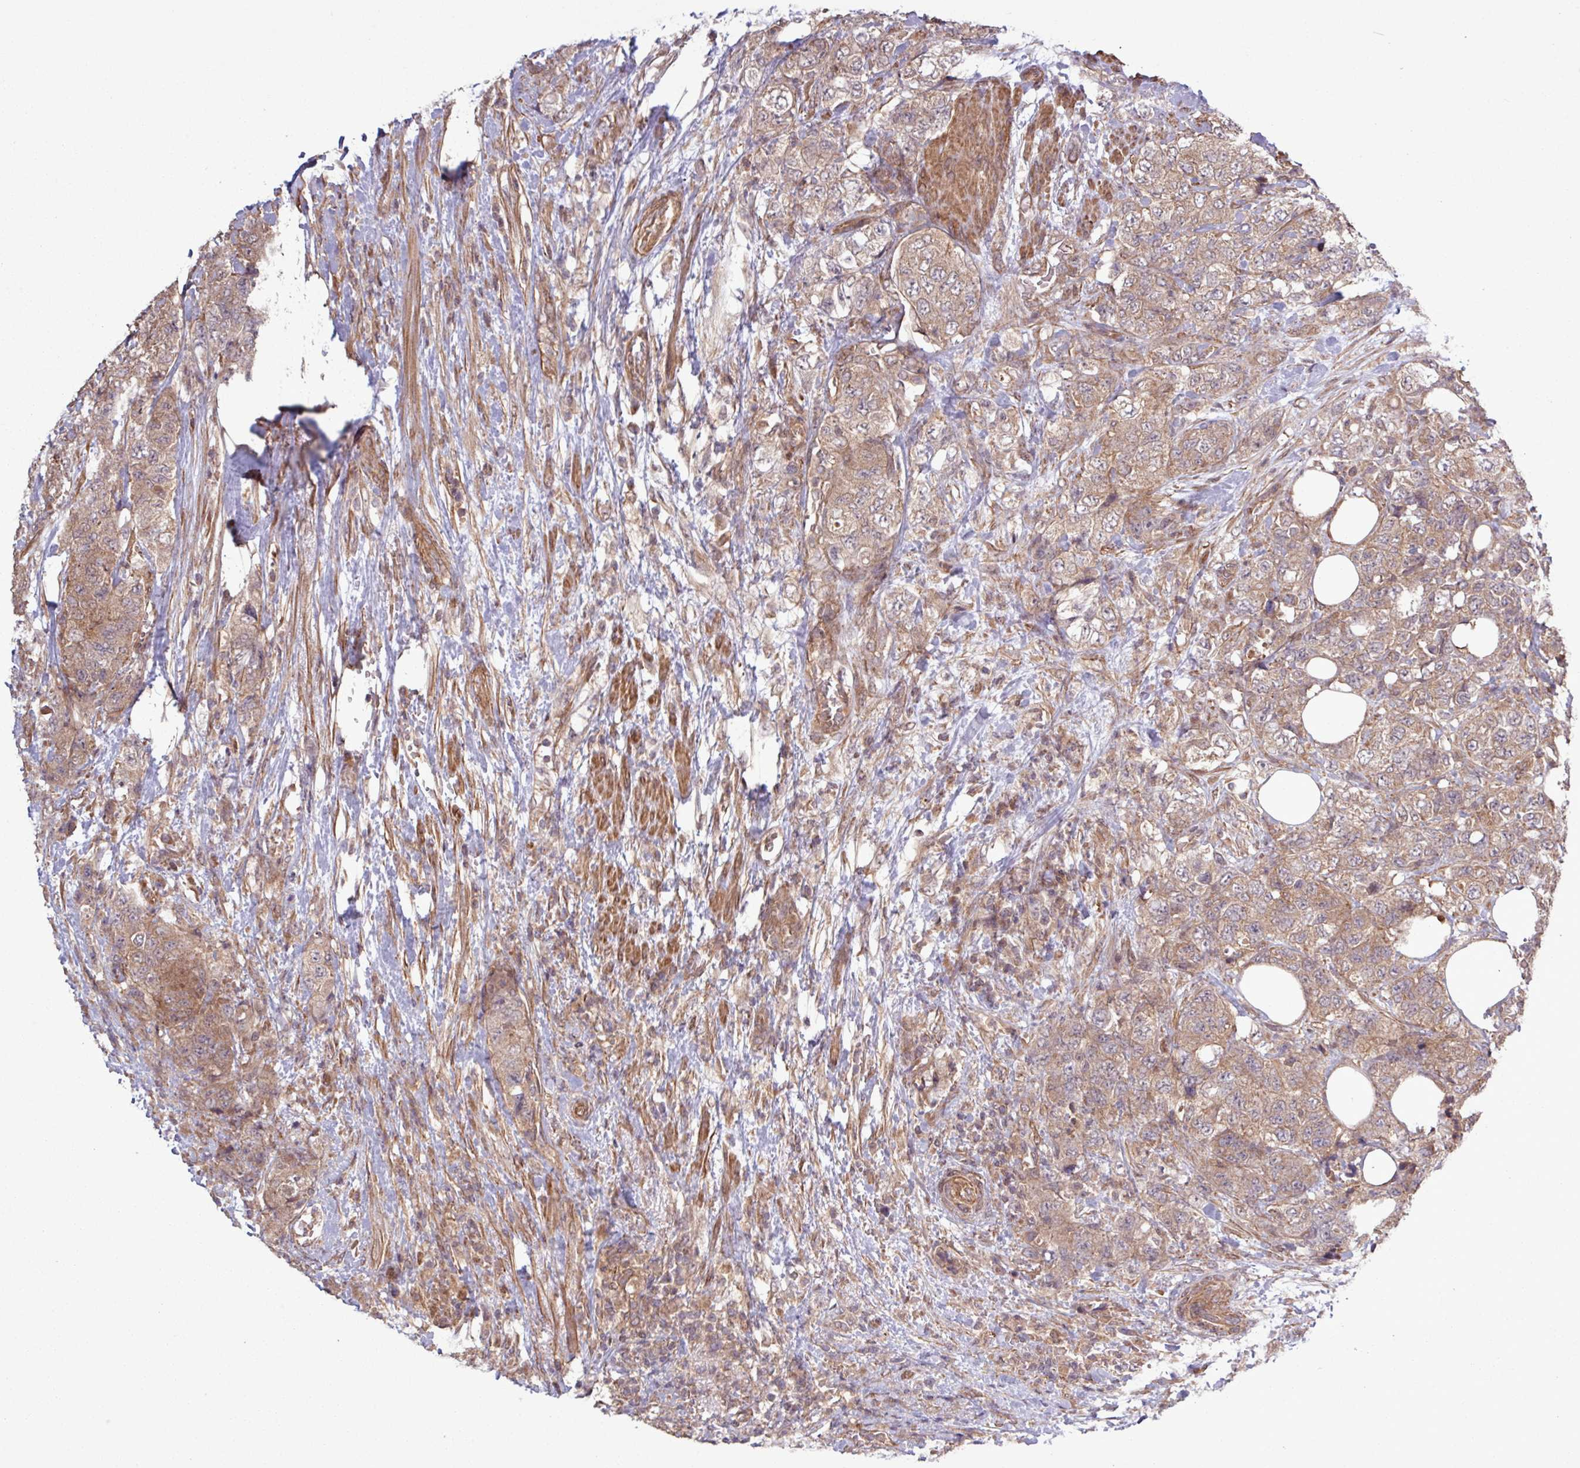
{"staining": {"intensity": "moderate", "quantity": ">75%", "location": "cytoplasmic/membranous"}, "tissue": "urothelial cancer", "cell_type": "Tumor cells", "image_type": "cancer", "snomed": [{"axis": "morphology", "description": "Urothelial carcinoma, High grade"}, {"axis": "topography", "description": "Urinary bladder"}], "caption": "High-grade urothelial carcinoma stained with a protein marker reveals moderate staining in tumor cells.", "gene": "TRABD2A", "patient": {"sex": "female", "age": 78}}